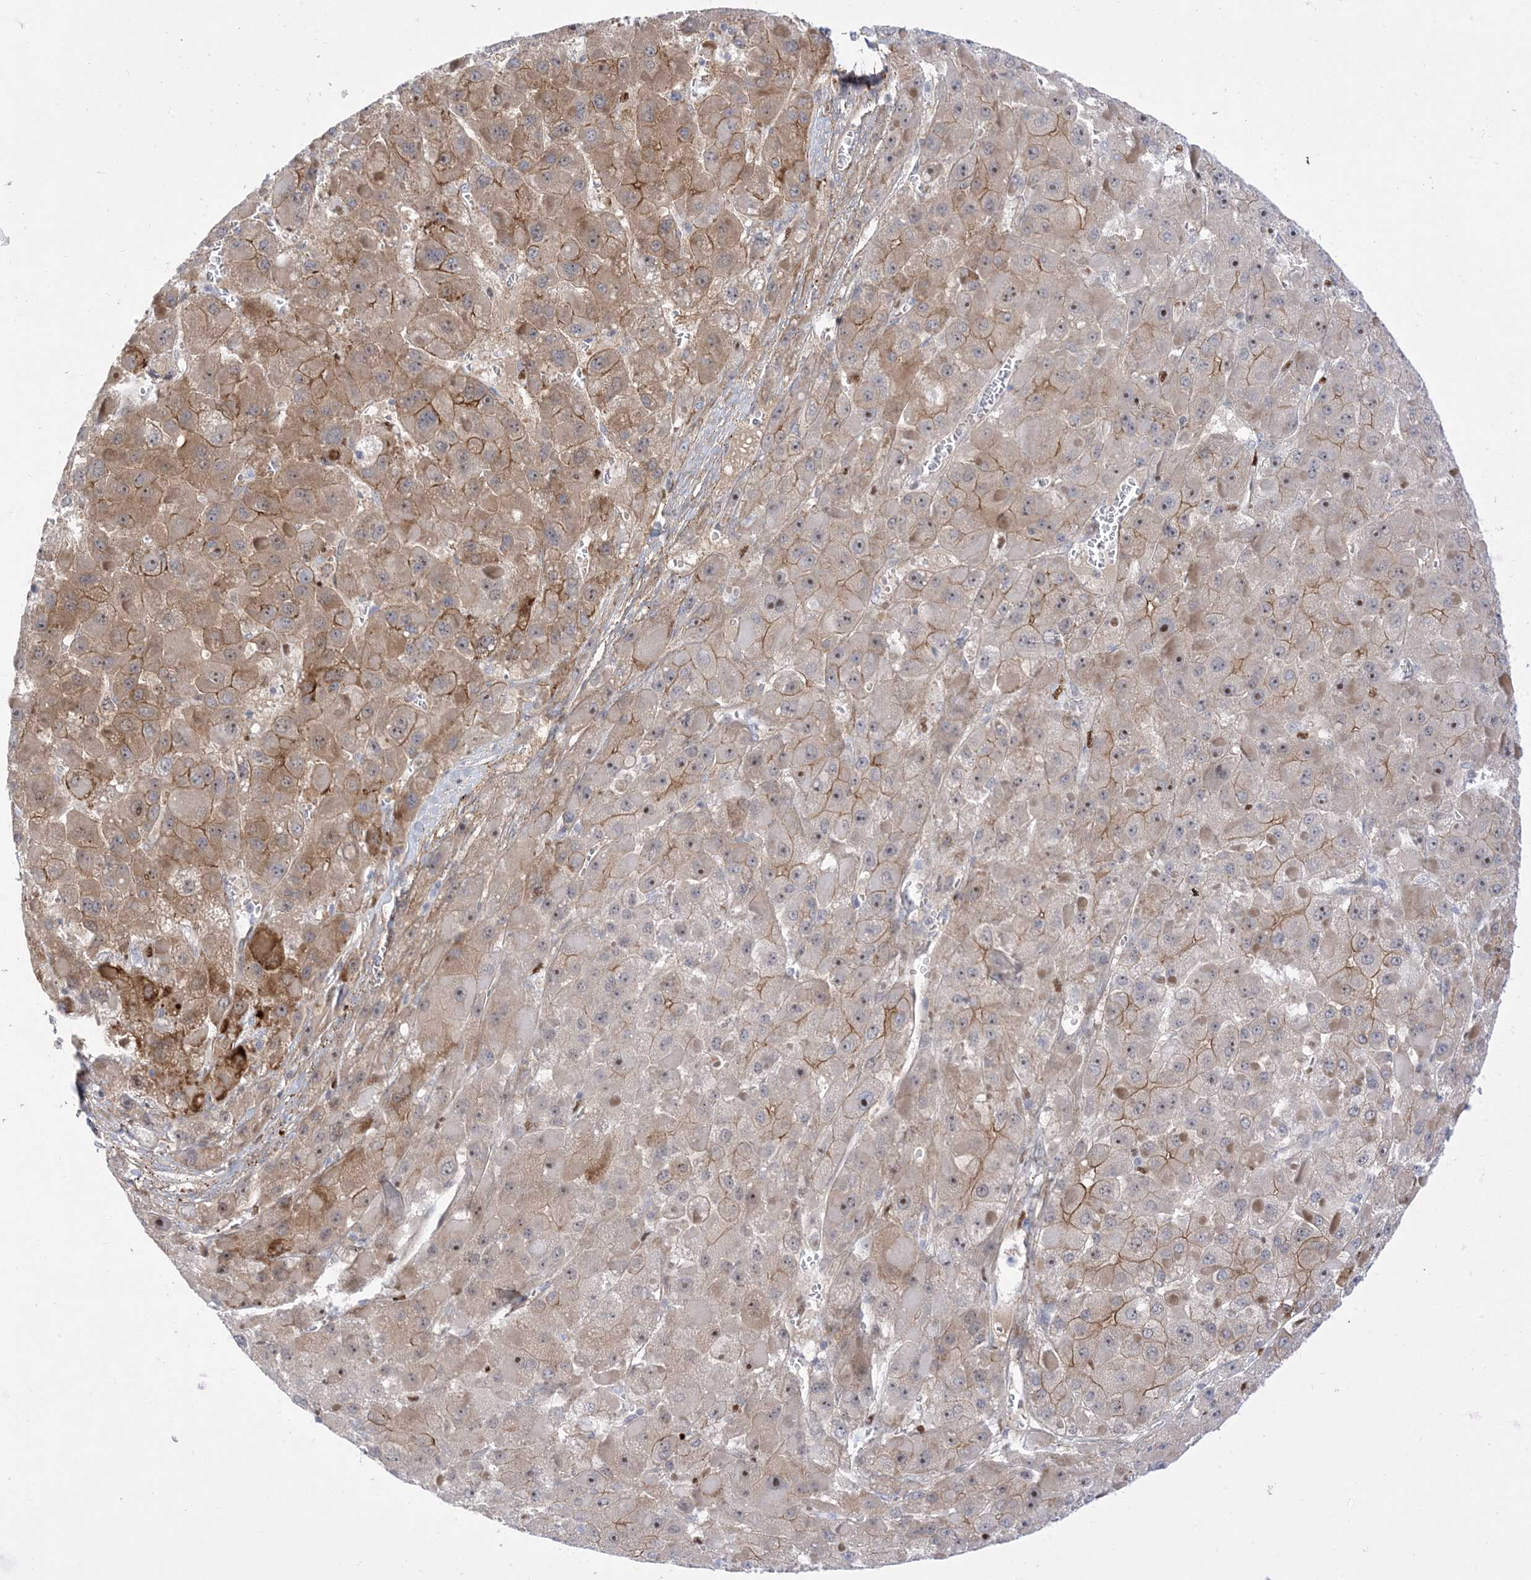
{"staining": {"intensity": "moderate", "quantity": "25%-75%", "location": "cytoplasmic/membranous,nuclear"}, "tissue": "liver cancer", "cell_type": "Tumor cells", "image_type": "cancer", "snomed": [{"axis": "morphology", "description": "Carcinoma, Hepatocellular, NOS"}, {"axis": "topography", "description": "Liver"}], "caption": "Immunohistochemistry (DAB (3,3'-diaminobenzidine)) staining of human liver cancer (hepatocellular carcinoma) exhibits moderate cytoplasmic/membranous and nuclear protein expression in about 25%-75% of tumor cells.", "gene": "MARS2", "patient": {"sex": "female", "age": 73}}